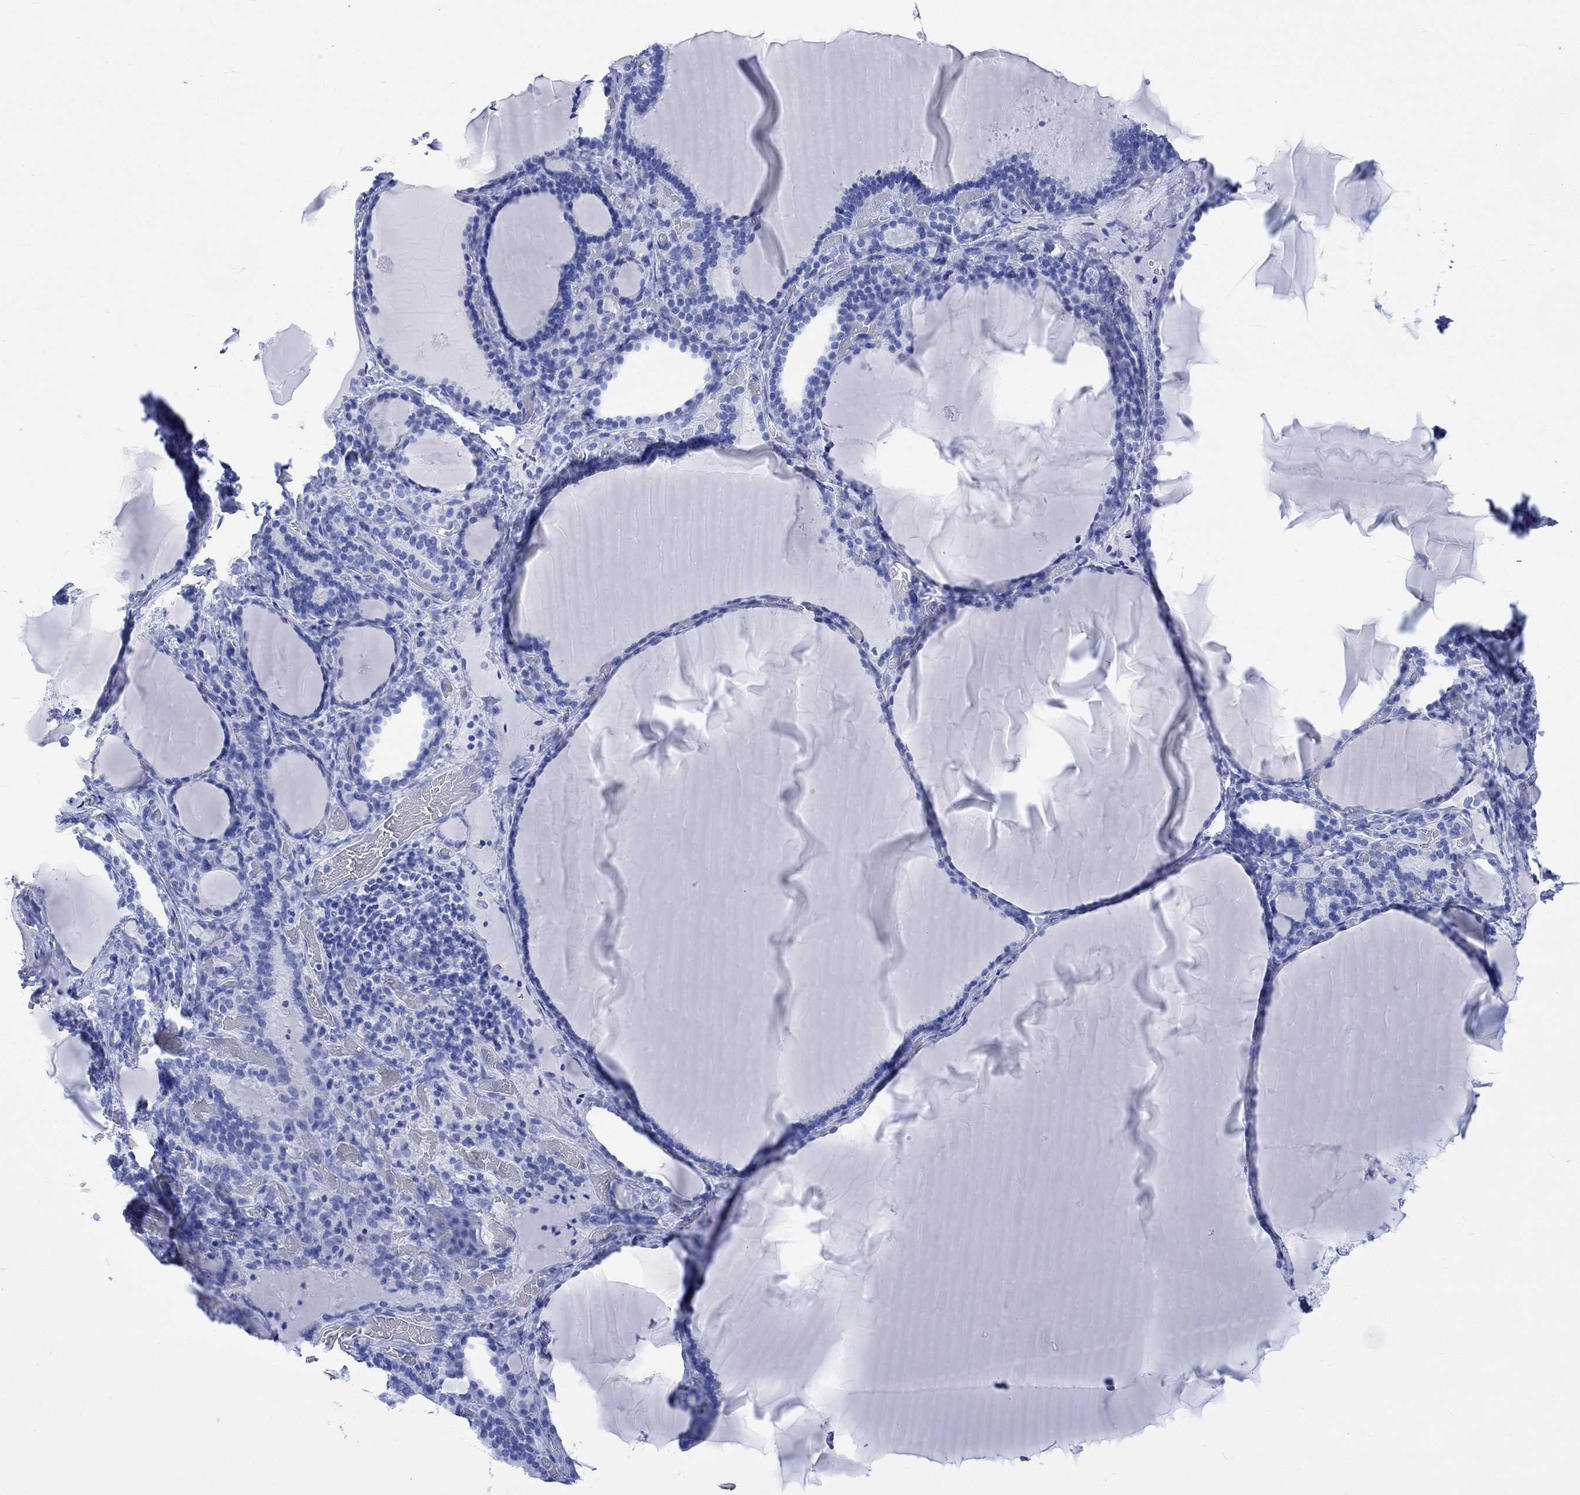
{"staining": {"intensity": "negative", "quantity": "none", "location": "none"}, "tissue": "thyroid gland", "cell_type": "Glandular cells", "image_type": "normal", "snomed": [{"axis": "morphology", "description": "Normal tissue, NOS"}, {"axis": "morphology", "description": "Hyperplasia, NOS"}, {"axis": "topography", "description": "Thyroid gland"}], "caption": "Unremarkable thyroid gland was stained to show a protein in brown. There is no significant expression in glandular cells. (DAB (3,3'-diaminobenzidine) IHC, high magnification).", "gene": "CELF4", "patient": {"sex": "female", "age": 27}}